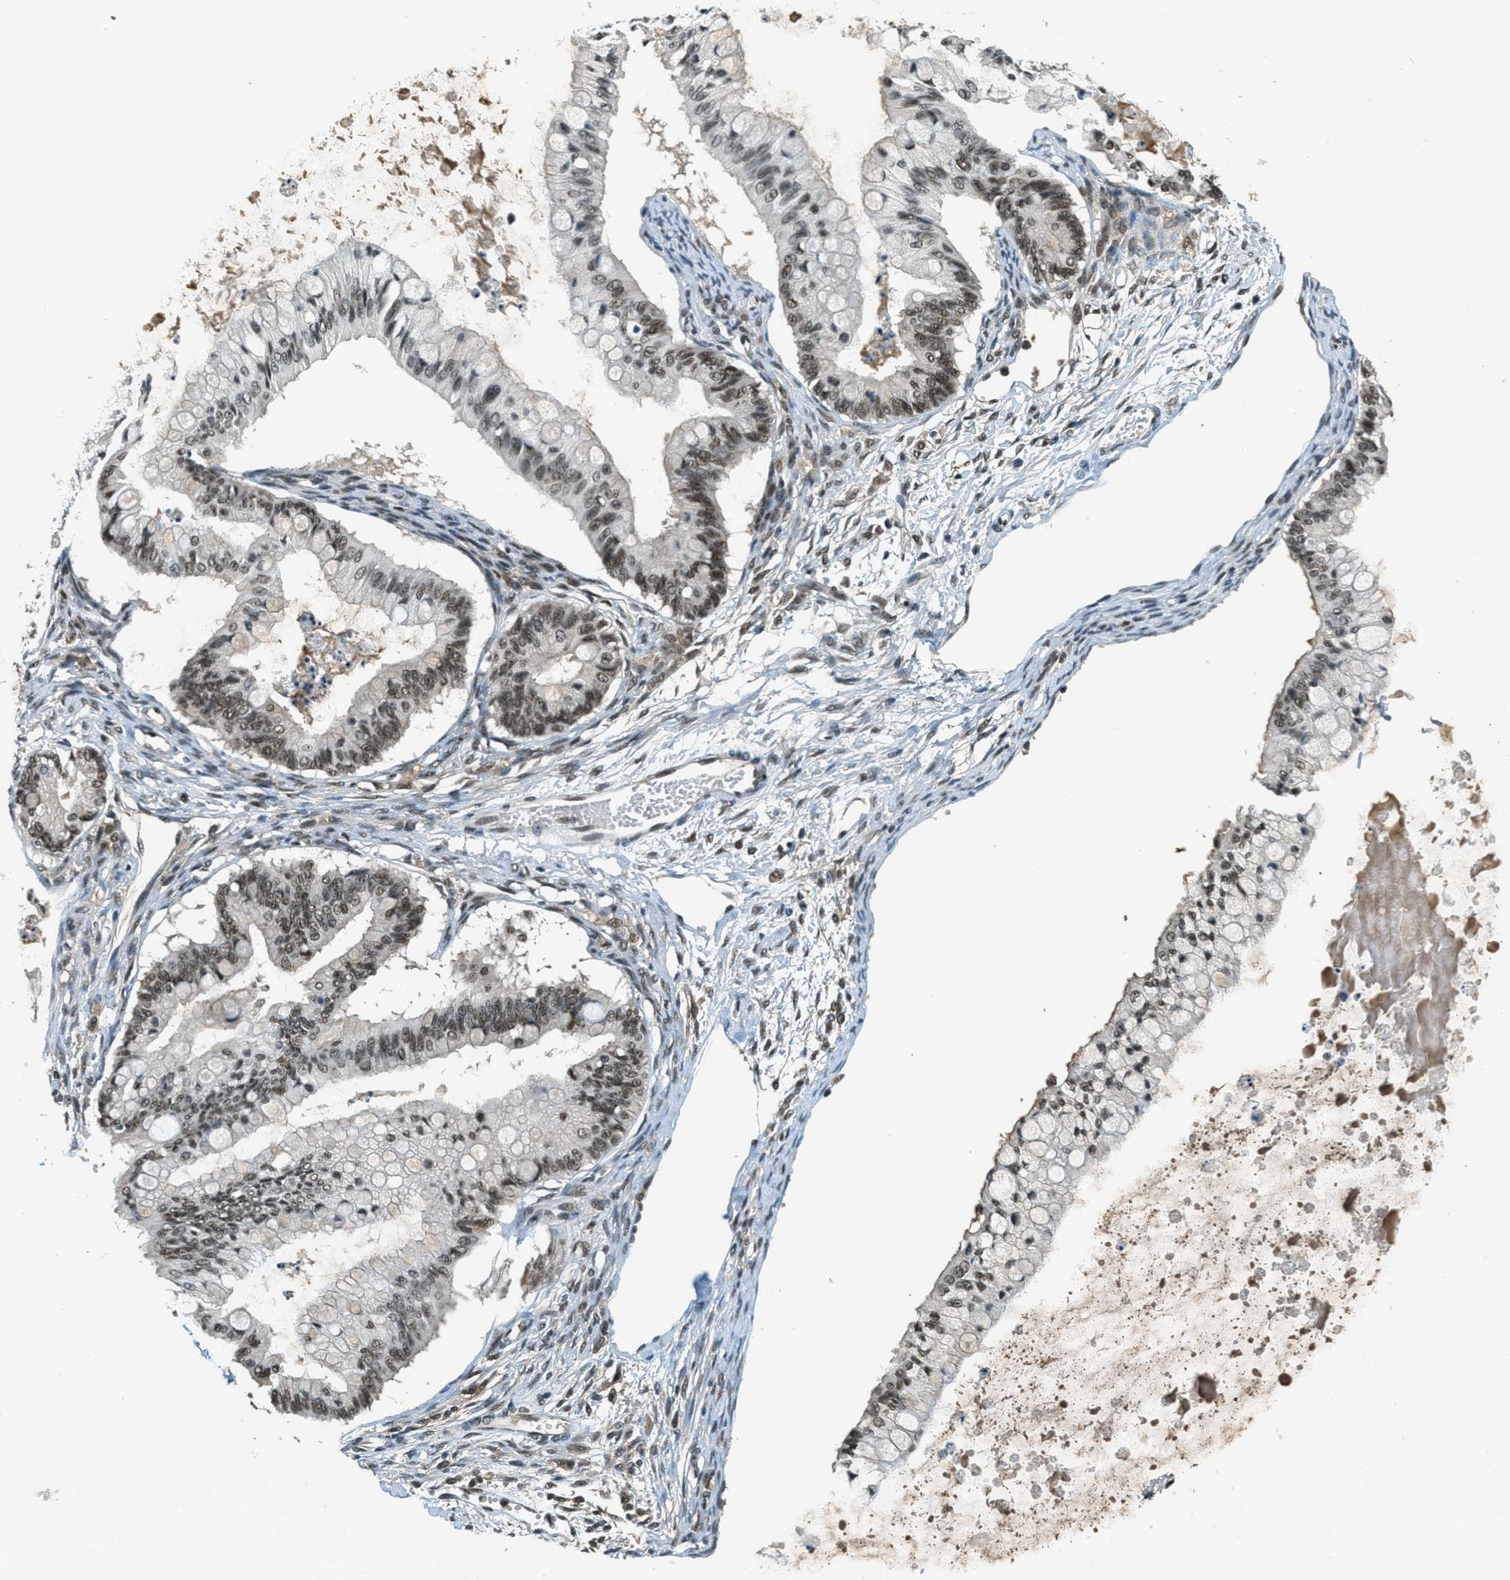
{"staining": {"intensity": "strong", "quantity": ">75%", "location": "cytoplasmic/membranous,nuclear"}, "tissue": "ovarian cancer", "cell_type": "Tumor cells", "image_type": "cancer", "snomed": [{"axis": "morphology", "description": "Cystadenocarcinoma, mucinous, NOS"}, {"axis": "topography", "description": "Ovary"}], "caption": "This is an image of IHC staining of ovarian cancer, which shows strong expression in the cytoplasmic/membranous and nuclear of tumor cells.", "gene": "ZNF148", "patient": {"sex": "female", "age": 57}}